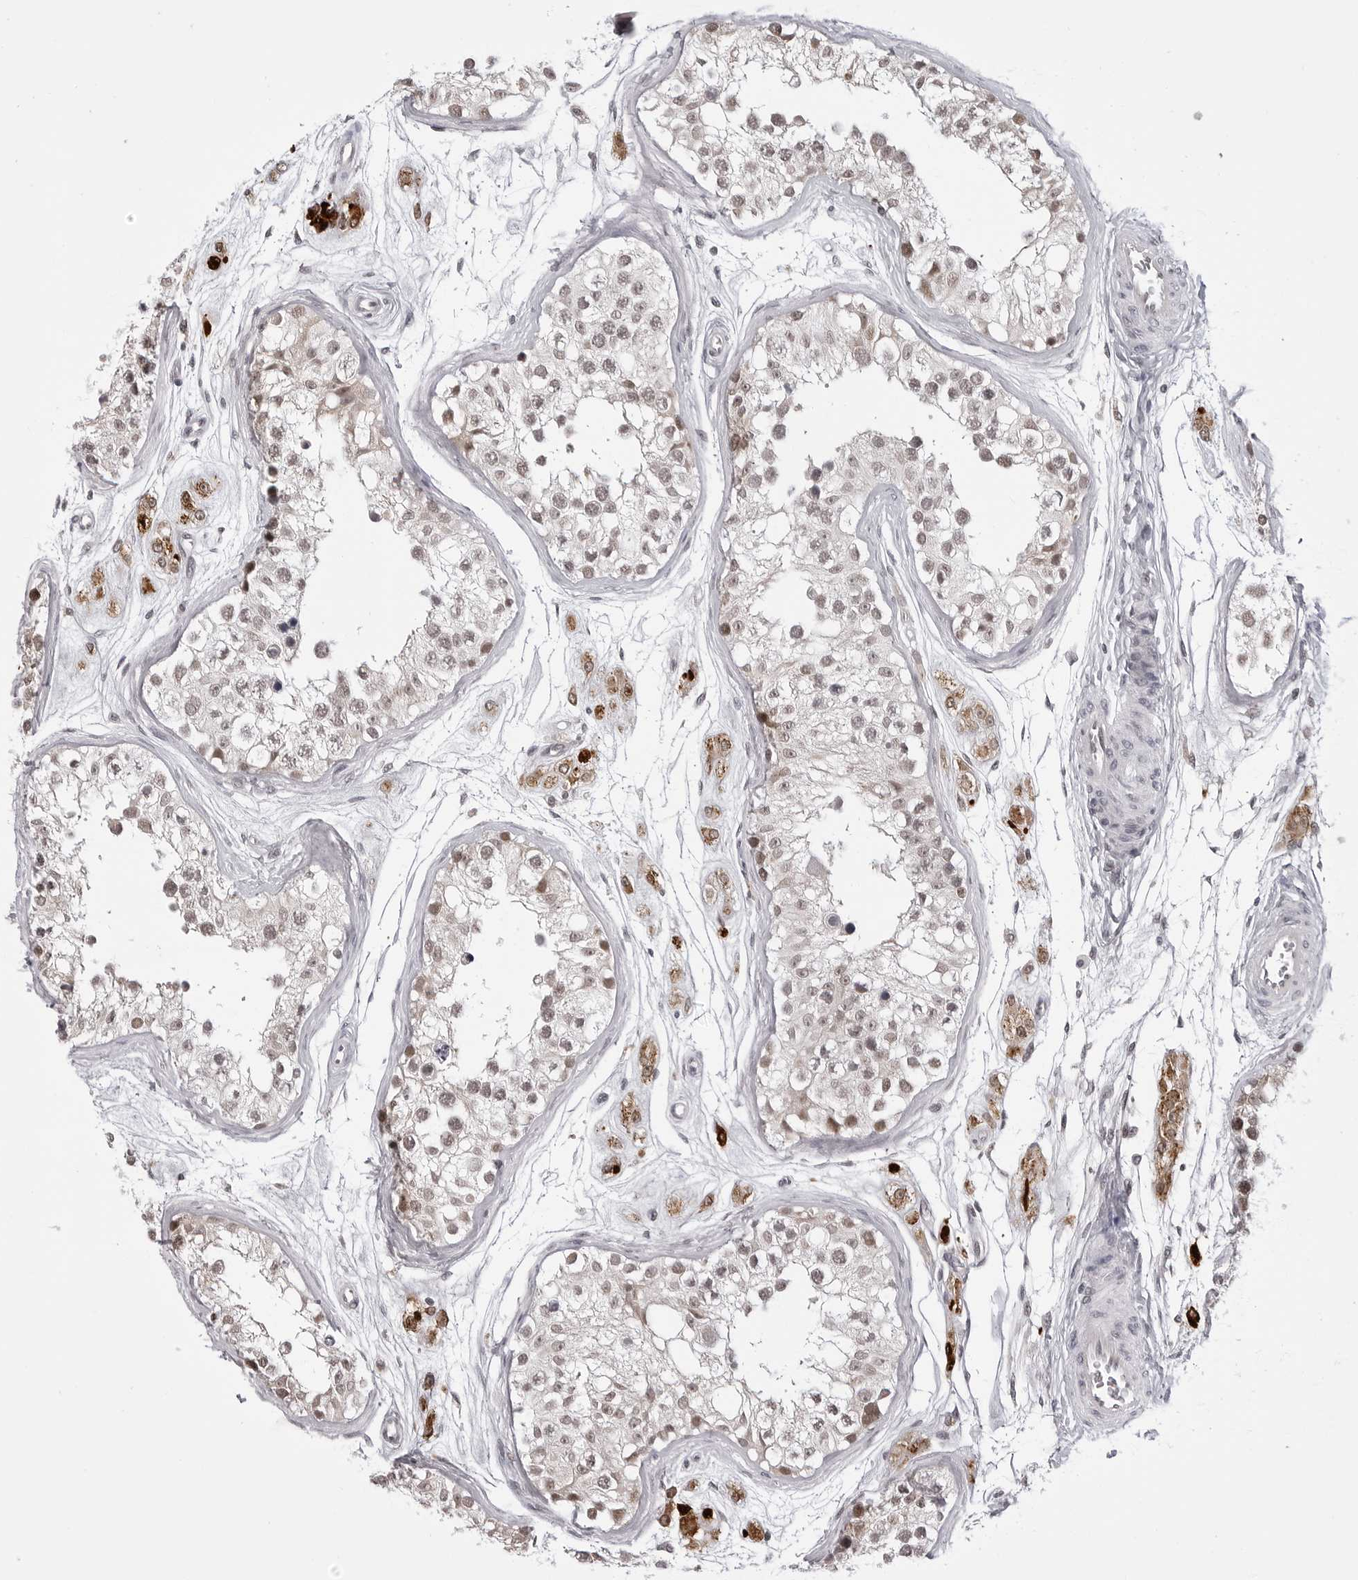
{"staining": {"intensity": "moderate", "quantity": ">75%", "location": "nuclear"}, "tissue": "testis", "cell_type": "Cells in seminiferous ducts", "image_type": "normal", "snomed": [{"axis": "morphology", "description": "Normal tissue, NOS"}, {"axis": "morphology", "description": "Adenocarcinoma, metastatic, NOS"}, {"axis": "topography", "description": "Testis"}], "caption": "This image shows IHC staining of benign human testis, with medium moderate nuclear positivity in about >75% of cells in seminiferous ducts.", "gene": "PHF3", "patient": {"sex": "male", "age": 26}}